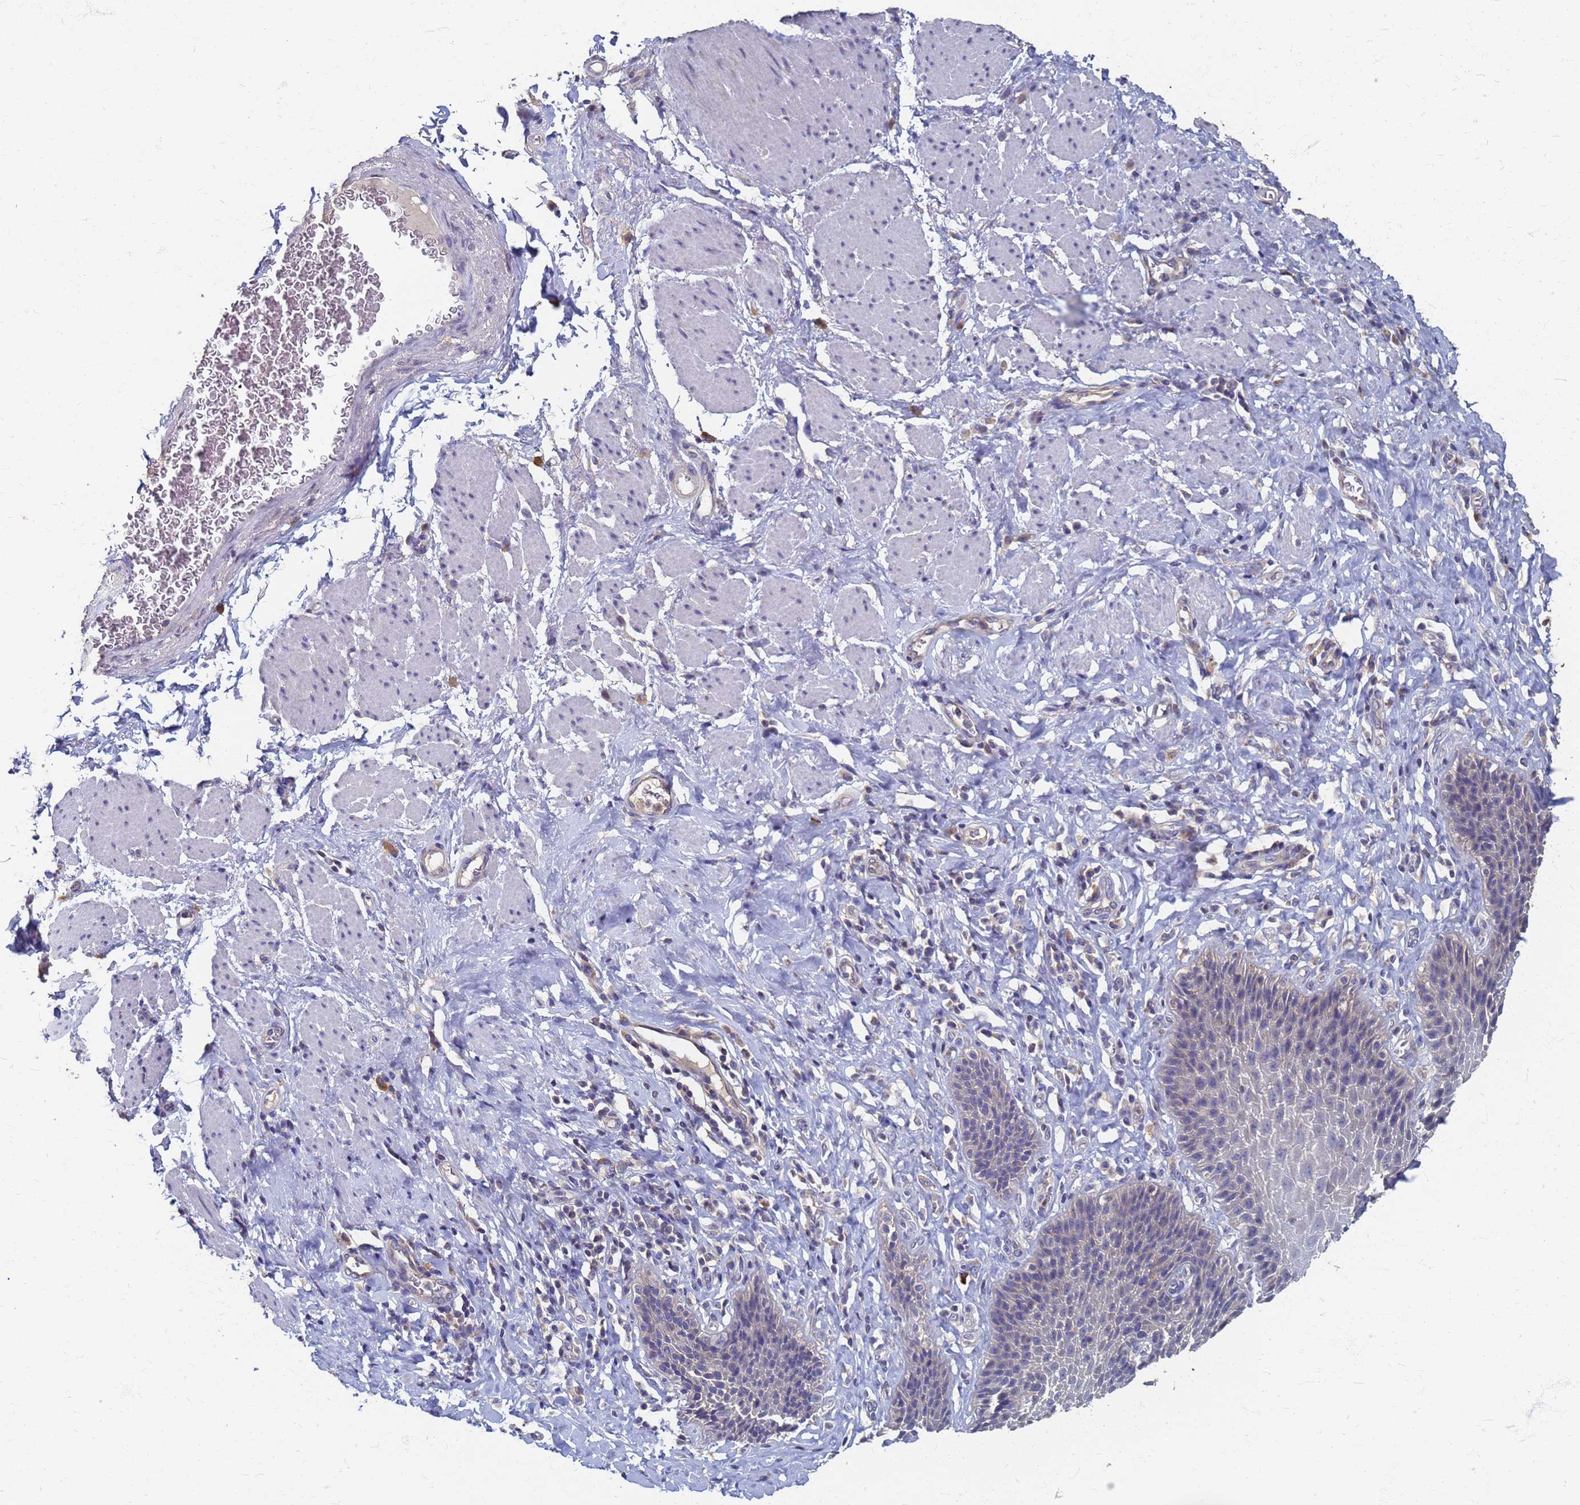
{"staining": {"intensity": "negative", "quantity": "none", "location": "none"}, "tissue": "esophagus", "cell_type": "Squamous epithelial cells", "image_type": "normal", "snomed": [{"axis": "morphology", "description": "Normal tissue, NOS"}, {"axis": "topography", "description": "Esophagus"}], "caption": "There is no significant staining in squamous epithelial cells of esophagus.", "gene": "KRCC1", "patient": {"sex": "female", "age": 61}}